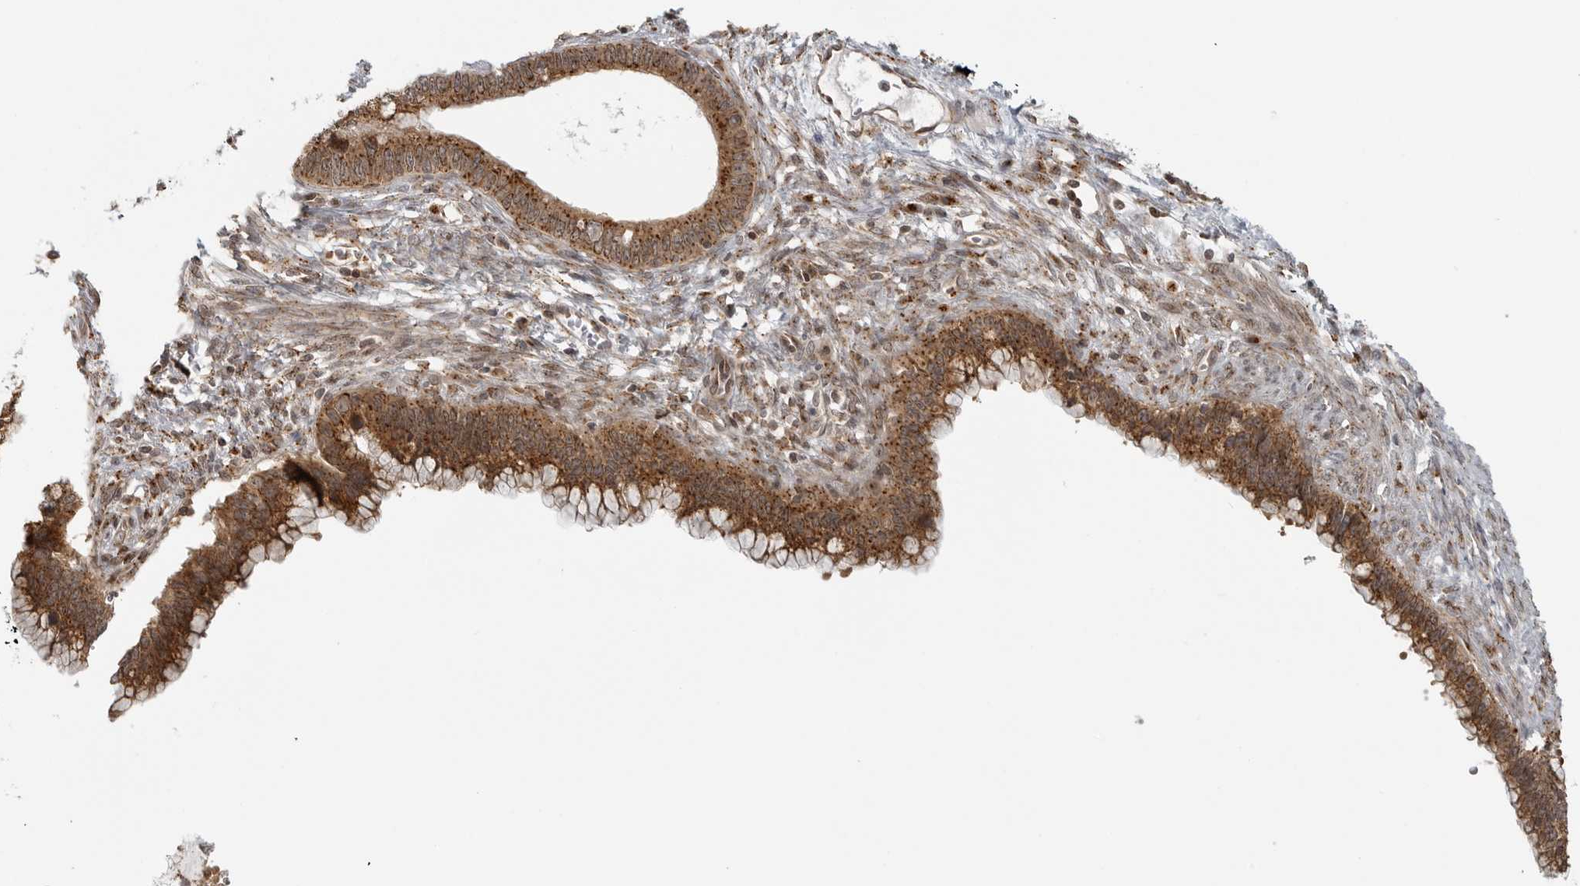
{"staining": {"intensity": "moderate", "quantity": ">75%", "location": "cytoplasmic/membranous"}, "tissue": "cervical cancer", "cell_type": "Tumor cells", "image_type": "cancer", "snomed": [{"axis": "morphology", "description": "Adenocarcinoma, NOS"}, {"axis": "topography", "description": "Cervix"}], "caption": "Protein expression by IHC reveals moderate cytoplasmic/membranous expression in approximately >75% of tumor cells in adenocarcinoma (cervical).", "gene": "COPA", "patient": {"sex": "female", "age": 44}}